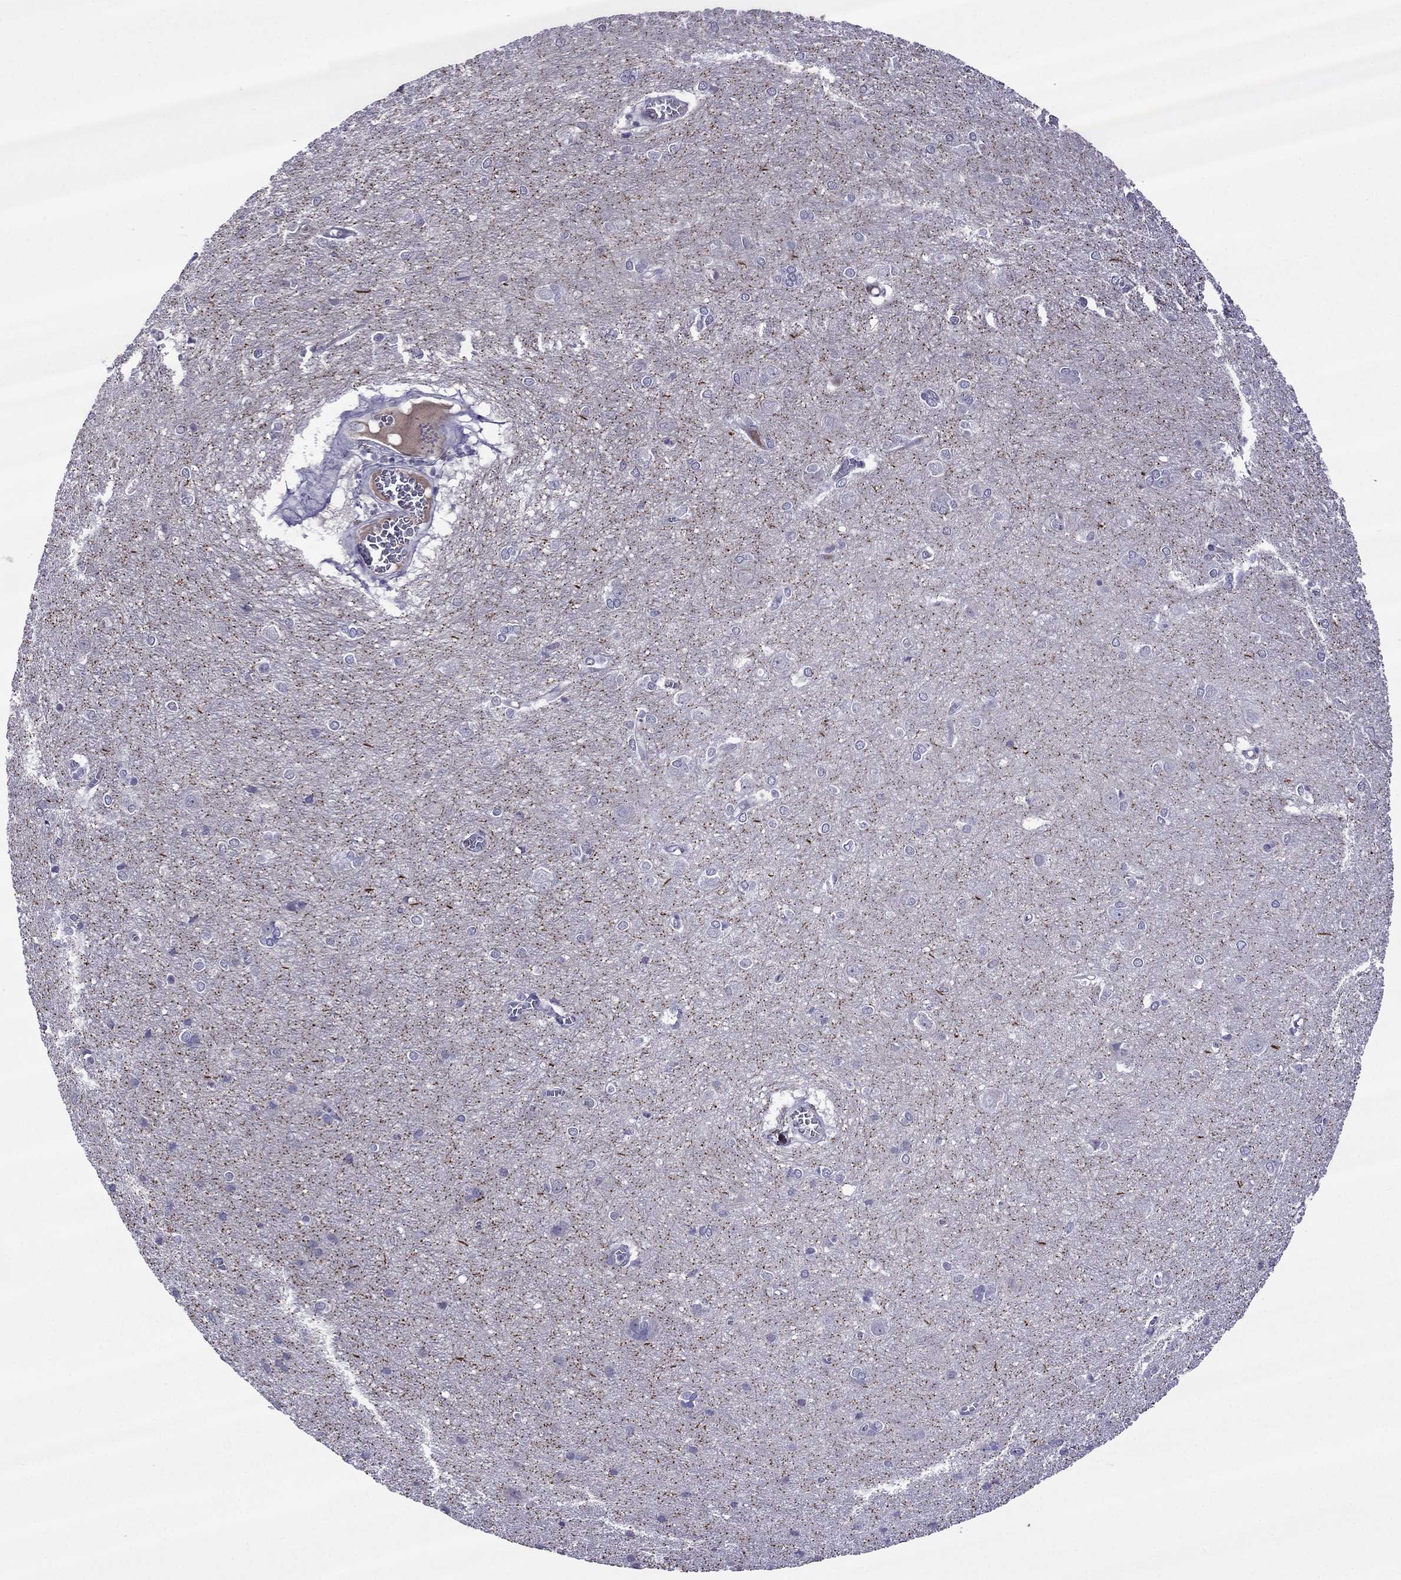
{"staining": {"intensity": "negative", "quantity": "none", "location": "none"}, "tissue": "cerebral cortex", "cell_type": "Endothelial cells", "image_type": "normal", "snomed": [{"axis": "morphology", "description": "Normal tissue, NOS"}, {"axis": "topography", "description": "Cerebral cortex"}], "caption": "Photomicrograph shows no protein staining in endothelial cells of benign cerebral cortex.", "gene": "SPTBN4", "patient": {"sex": "male", "age": 37}}